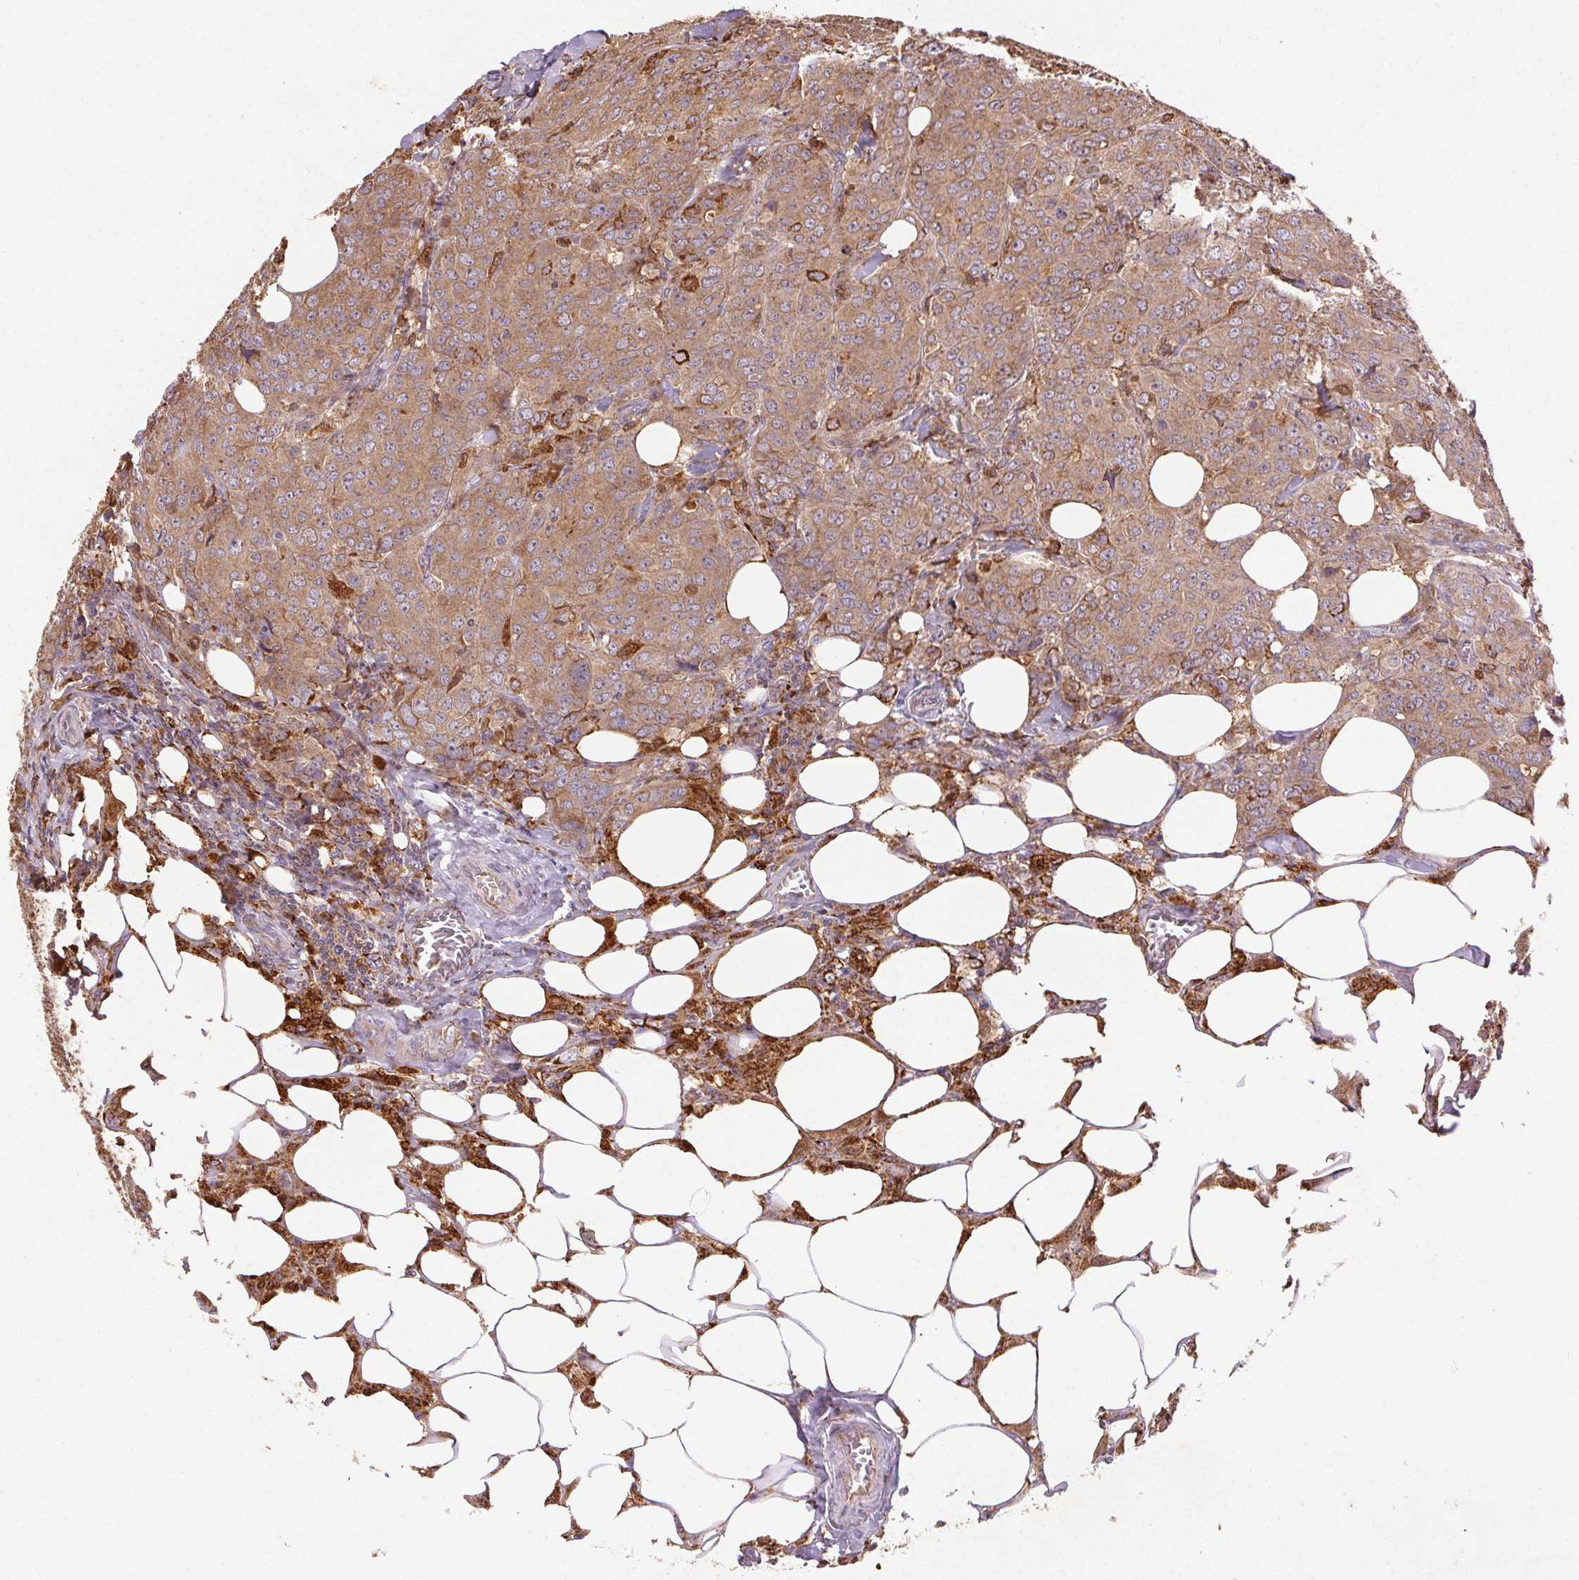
{"staining": {"intensity": "moderate", "quantity": "25%-75%", "location": "cytoplasmic/membranous"}, "tissue": "breast cancer", "cell_type": "Tumor cells", "image_type": "cancer", "snomed": [{"axis": "morphology", "description": "Duct carcinoma"}, {"axis": "topography", "description": "Breast"}], "caption": "Tumor cells exhibit medium levels of moderate cytoplasmic/membranous positivity in about 25%-75% of cells in breast cancer. (DAB IHC with brightfield microscopy, high magnification).", "gene": "FNBP1L", "patient": {"sex": "female", "age": 43}}